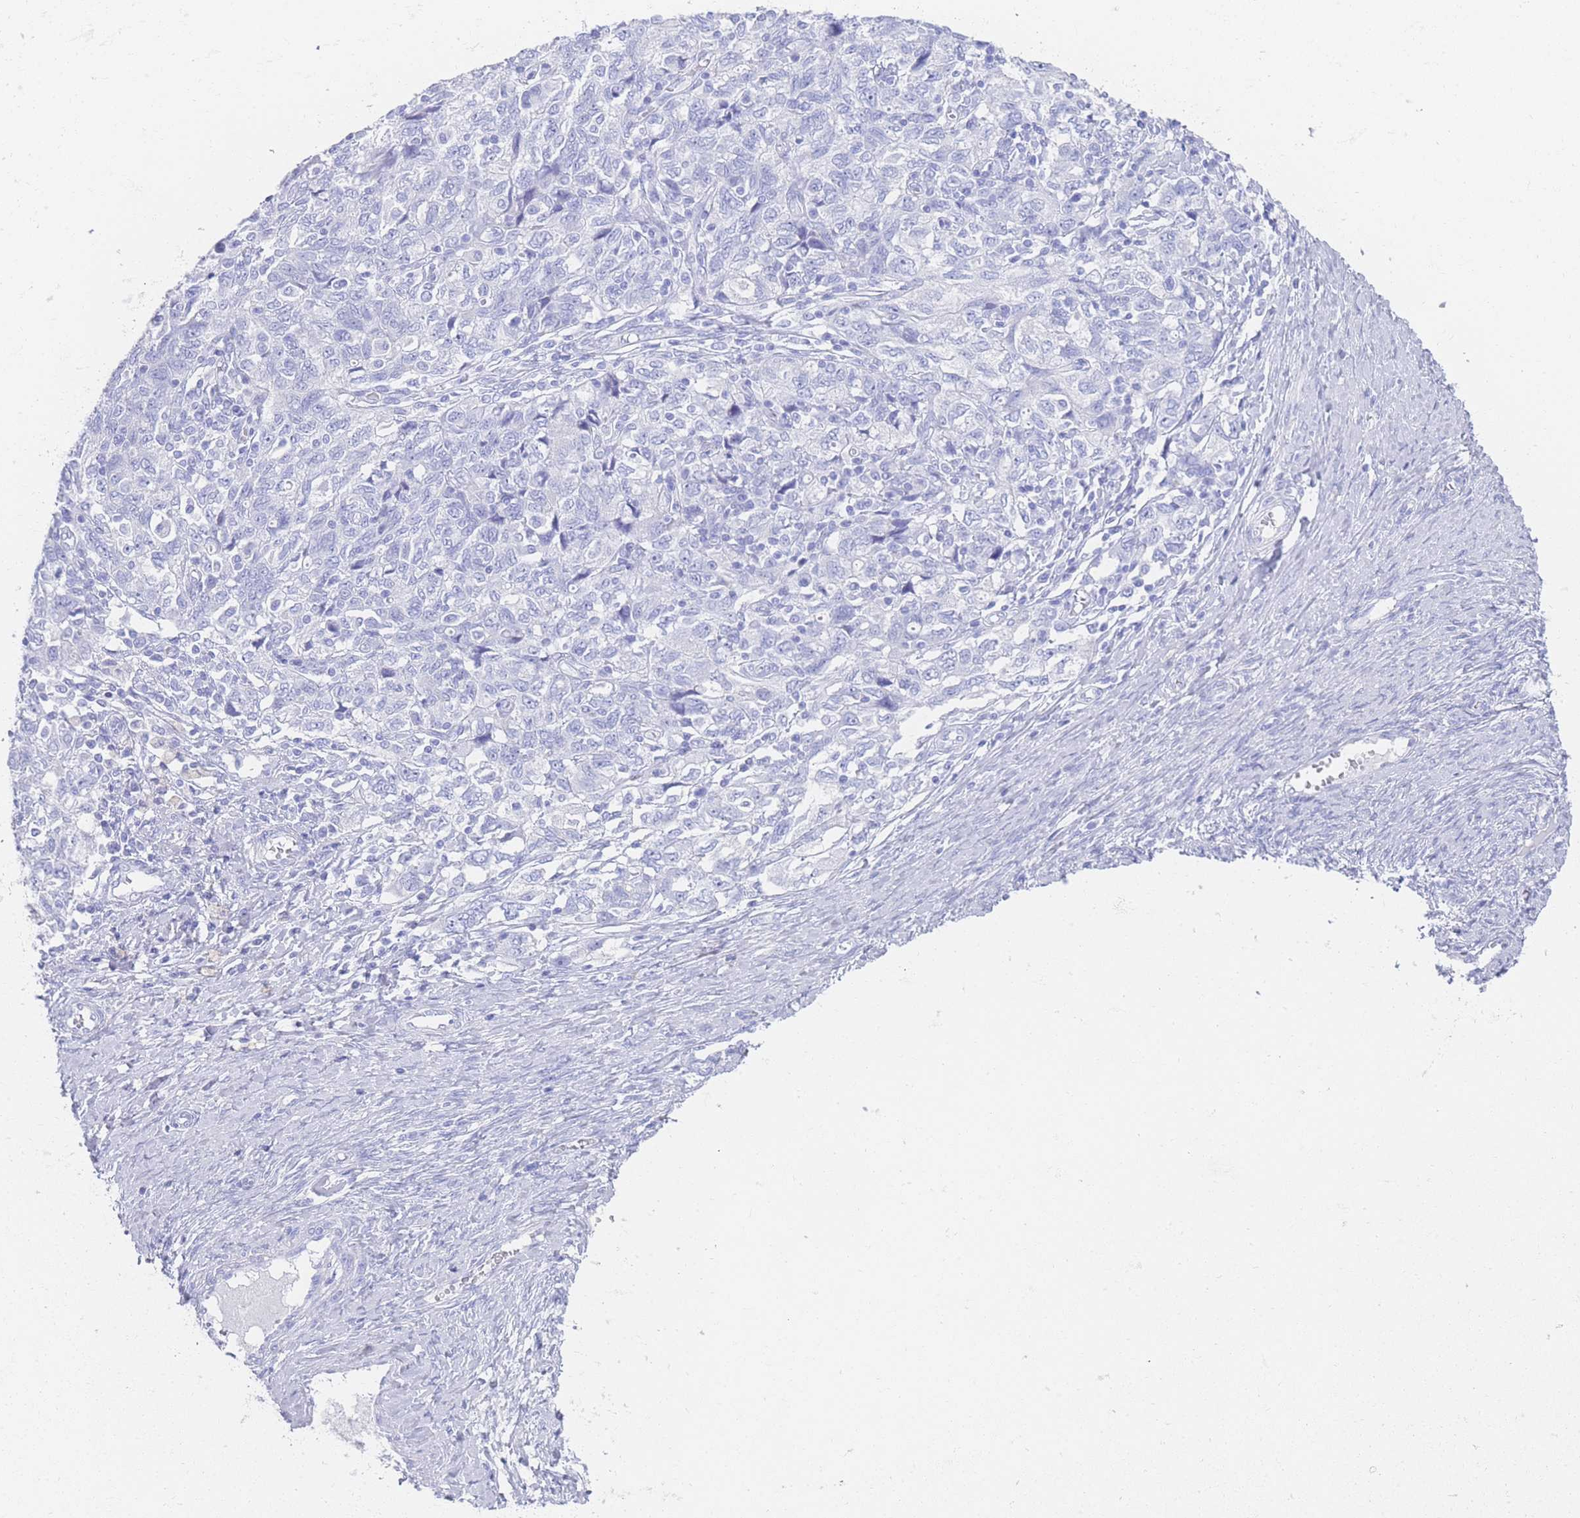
{"staining": {"intensity": "negative", "quantity": "none", "location": "none"}, "tissue": "ovarian cancer", "cell_type": "Tumor cells", "image_type": "cancer", "snomed": [{"axis": "morphology", "description": "Carcinoma, NOS"}, {"axis": "morphology", "description": "Cystadenocarcinoma, serous, NOS"}, {"axis": "topography", "description": "Ovary"}], "caption": "Tumor cells show no significant protein expression in ovarian cancer.", "gene": "LRRC37A", "patient": {"sex": "female", "age": 69}}